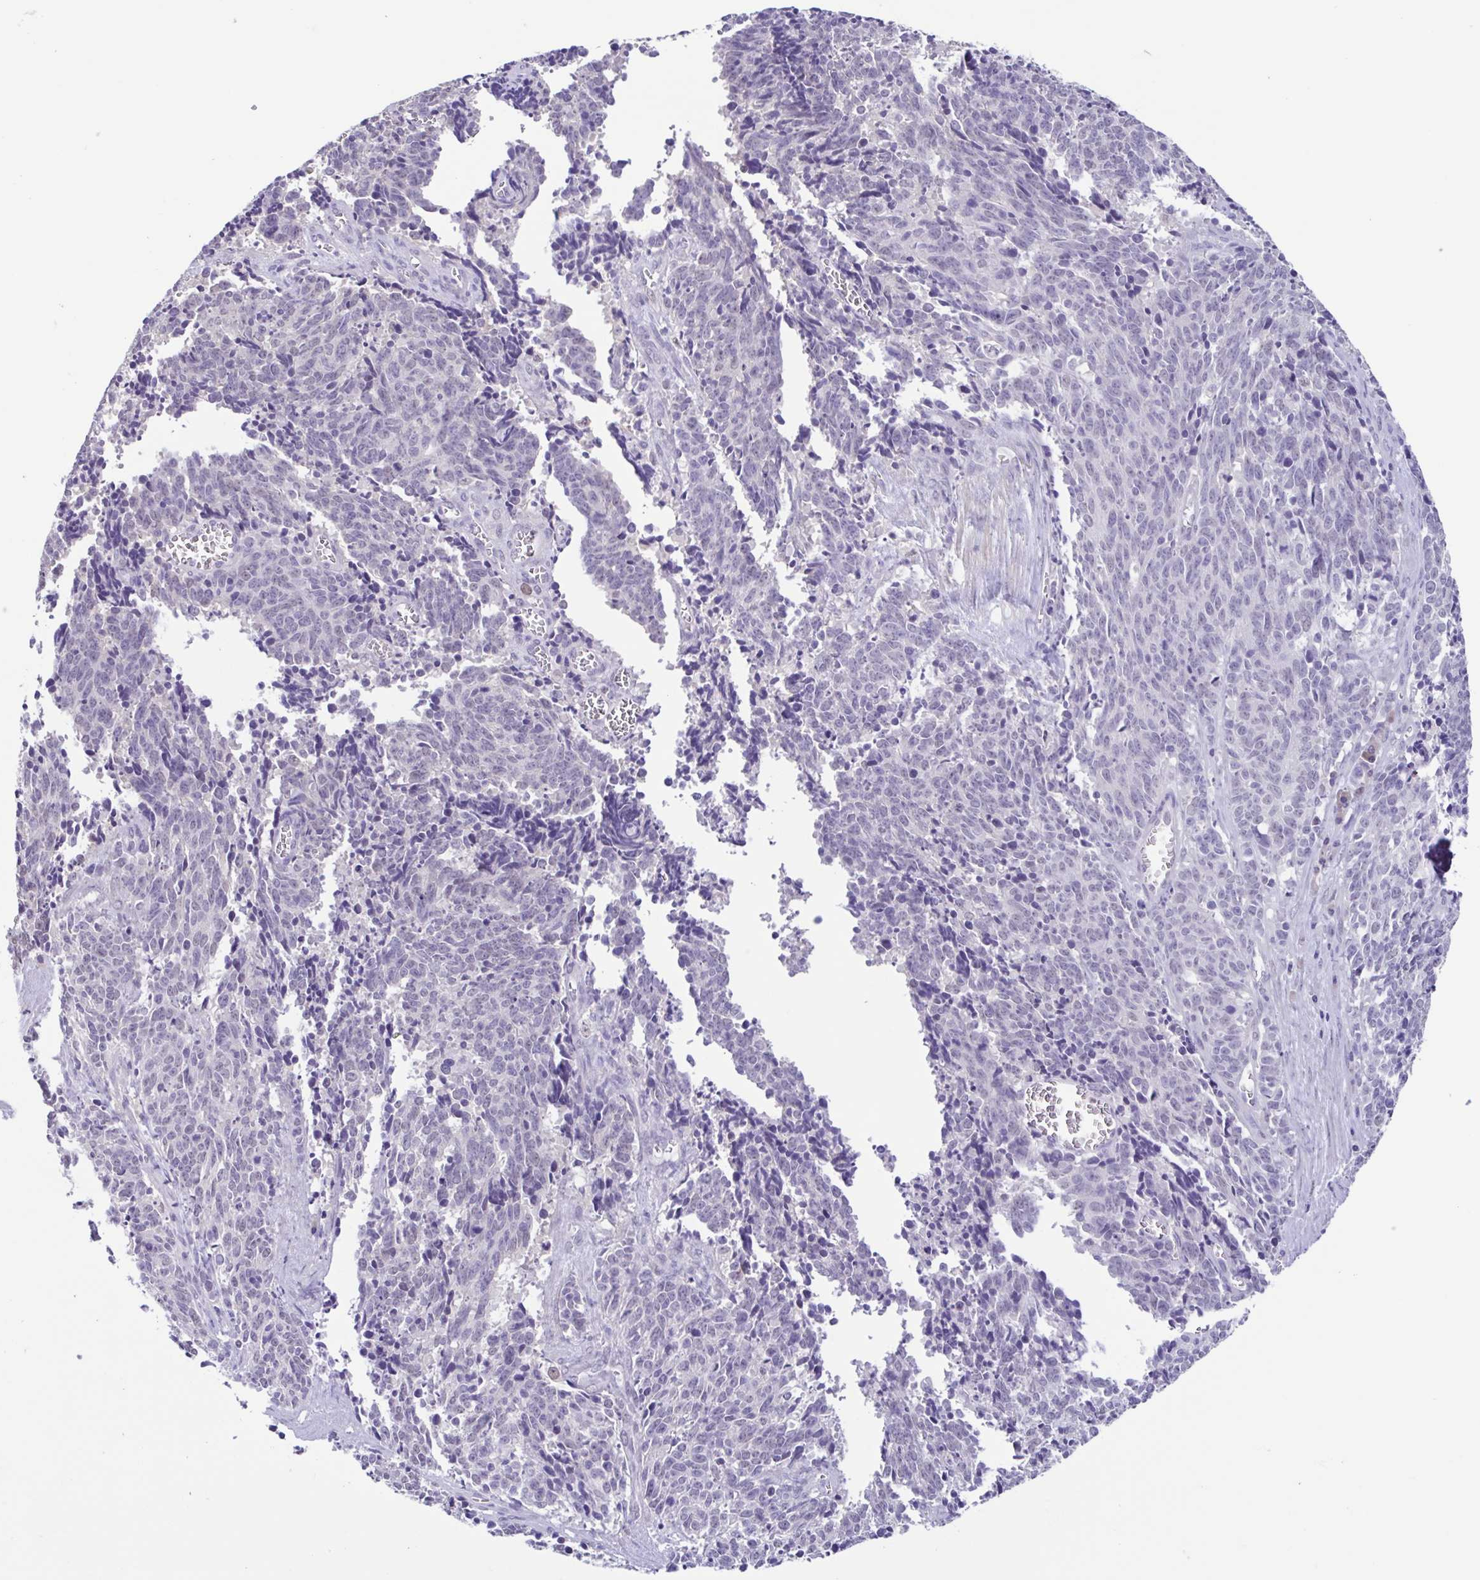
{"staining": {"intensity": "negative", "quantity": "none", "location": "none"}, "tissue": "cervical cancer", "cell_type": "Tumor cells", "image_type": "cancer", "snomed": [{"axis": "morphology", "description": "Squamous cell carcinoma, NOS"}, {"axis": "topography", "description": "Cervix"}], "caption": "DAB (3,3'-diaminobenzidine) immunohistochemical staining of human cervical cancer displays no significant positivity in tumor cells.", "gene": "ACTRT3", "patient": {"sex": "female", "age": 29}}